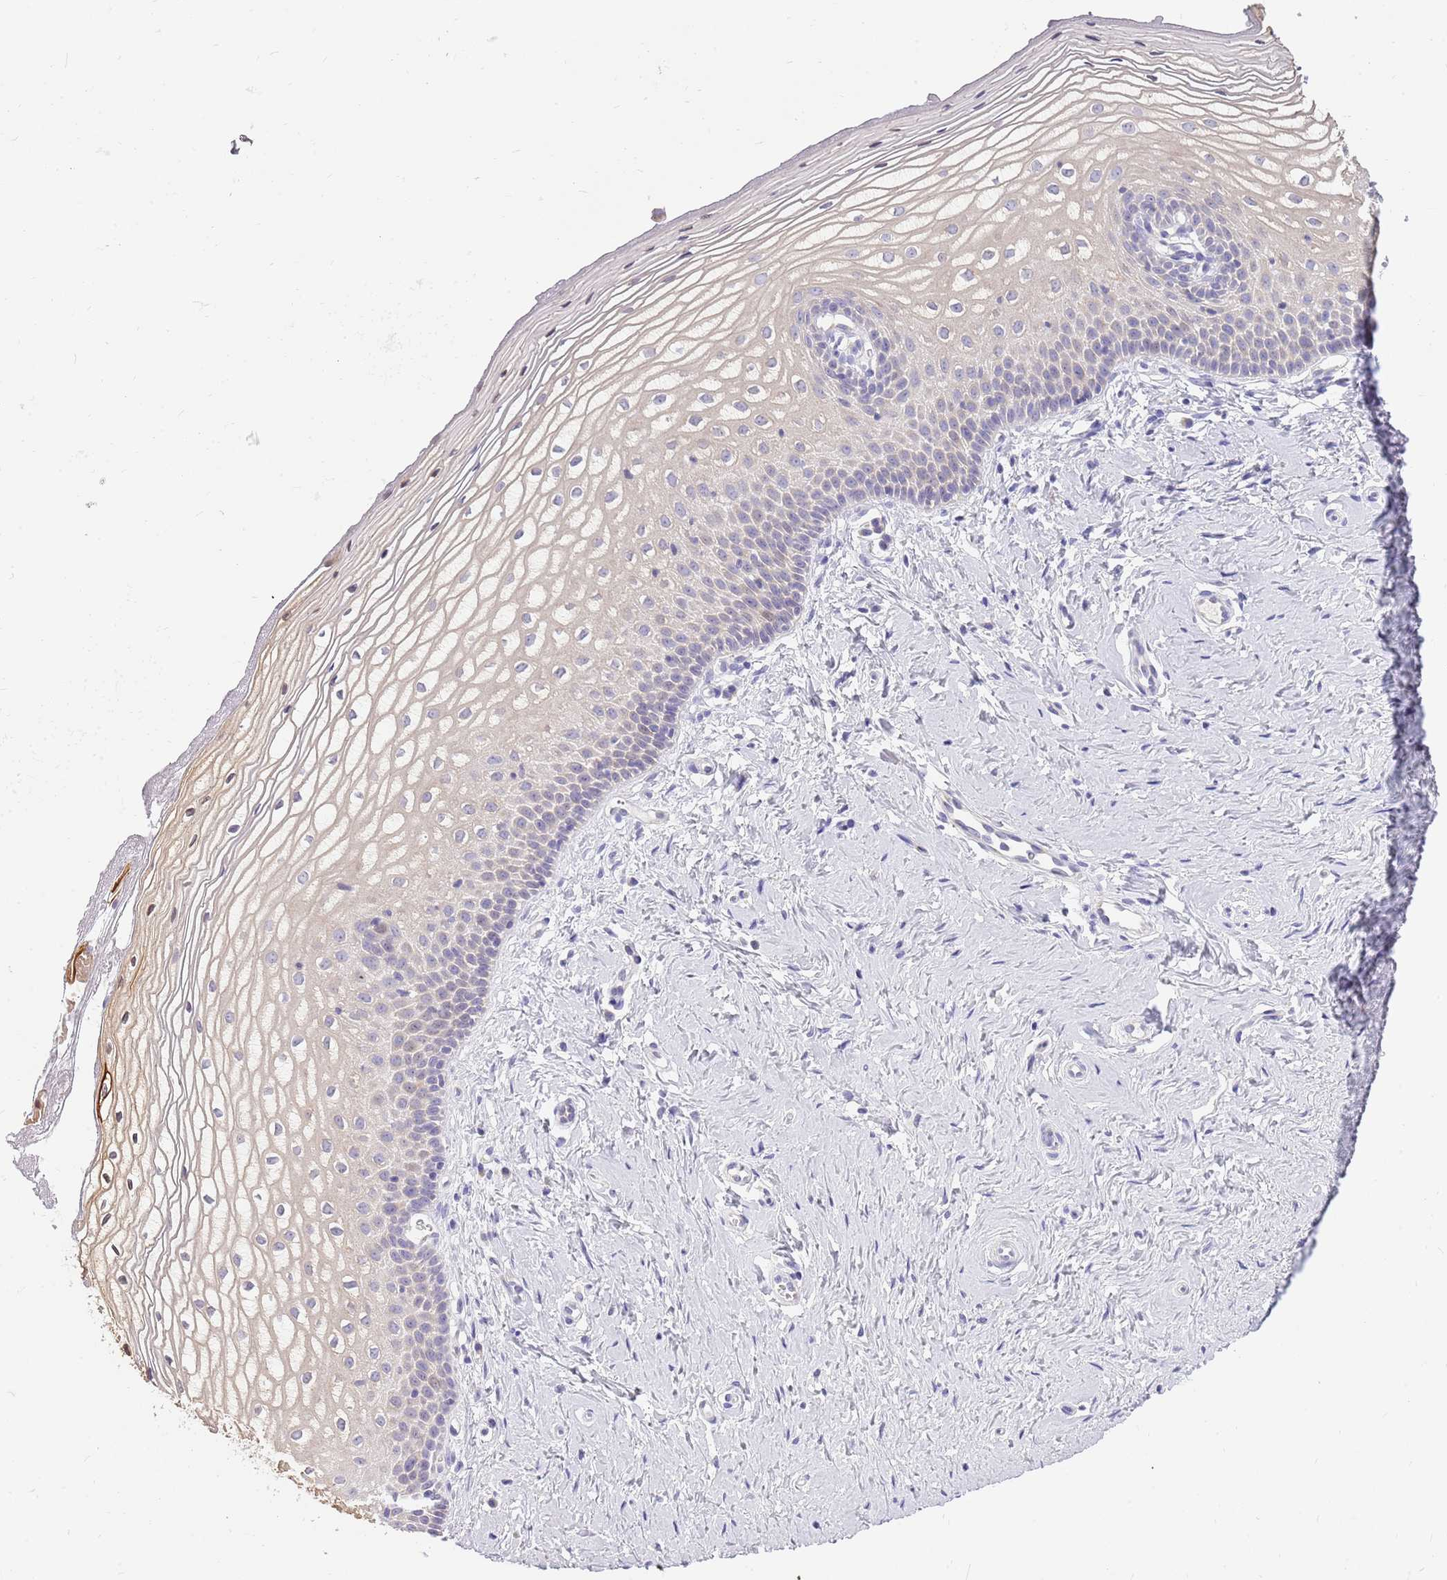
{"staining": {"intensity": "moderate", "quantity": "<25%", "location": "nuclear"}, "tissue": "vagina", "cell_type": "Squamous epithelial cells", "image_type": "normal", "snomed": [{"axis": "morphology", "description": "Normal tissue, NOS"}, {"axis": "topography", "description": "Vagina"}], "caption": "Immunohistochemistry photomicrograph of normal vagina: vagina stained using immunohistochemistry (IHC) demonstrates low levels of moderate protein expression localized specifically in the nuclear of squamous epithelial cells, appearing as a nuclear brown color.", "gene": "DNAJA3", "patient": {"sex": "female", "age": 65}}